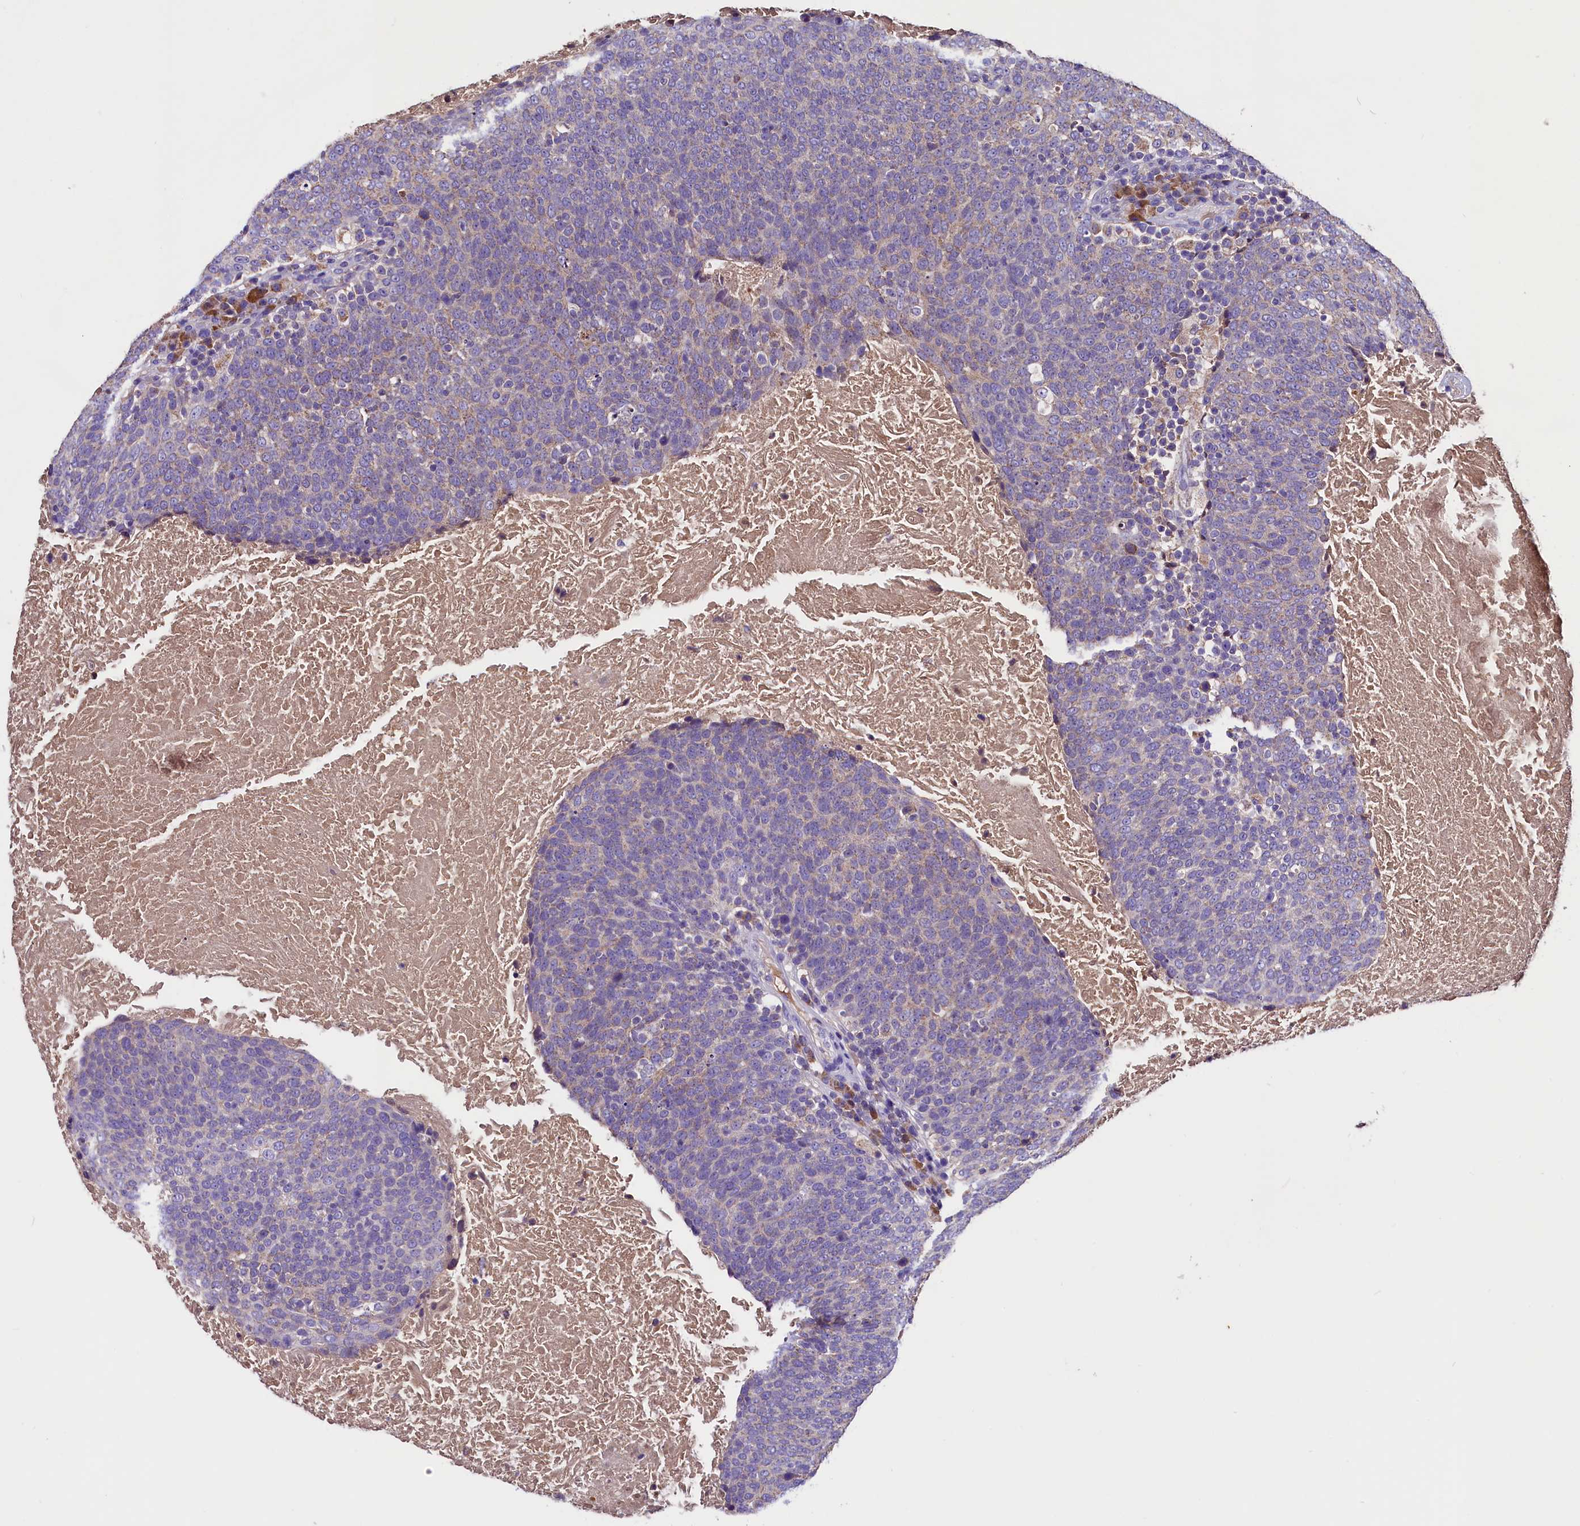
{"staining": {"intensity": "negative", "quantity": "none", "location": "none"}, "tissue": "head and neck cancer", "cell_type": "Tumor cells", "image_type": "cancer", "snomed": [{"axis": "morphology", "description": "Squamous cell carcinoma, NOS"}, {"axis": "morphology", "description": "Squamous cell carcinoma, metastatic, NOS"}, {"axis": "topography", "description": "Lymph node"}, {"axis": "topography", "description": "Head-Neck"}], "caption": "IHC image of head and neck cancer (squamous cell carcinoma) stained for a protein (brown), which shows no staining in tumor cells. (Immunohistochemistry (ihc), brightfield microscopy, high magnification).", "gene": "SIX5", "patient": {"sex": "male", "age": 62}}